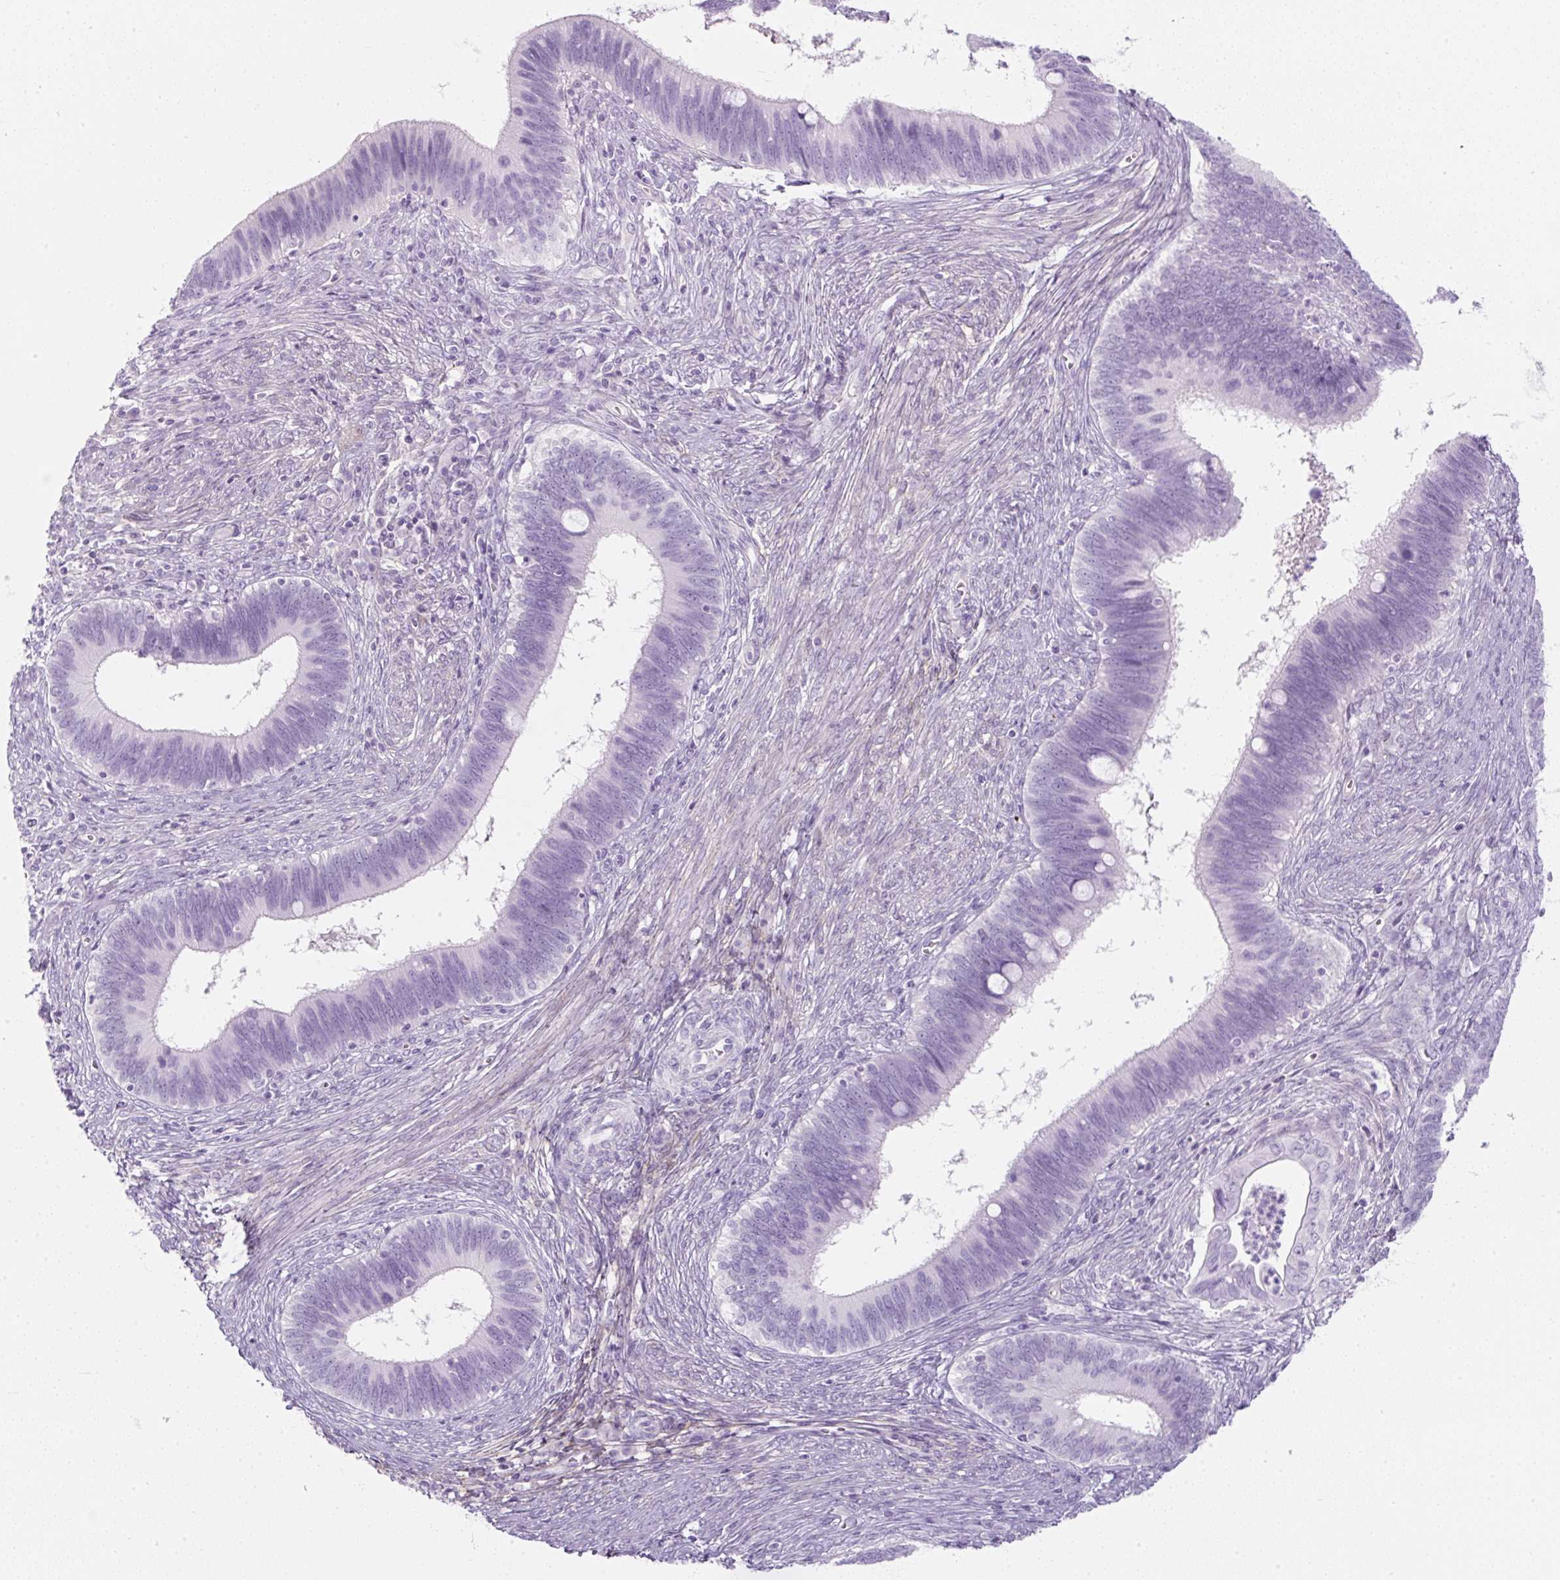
{"staining": {"intensity": "negative", "quantity": "none", "location": "none"}, "tissue": "cervical cancer", "cell_type": "Tumor cells", "image_type": "cancer", "snomed": [{"axis": "morphology", "description": "Adenocarcinoma, NOS"}, {"axis": "topography", "description": "Cervix"}], "caption": "Immunohistochemical staining of human adenocarcinoma (cervical) shows no significant positivity in tumor cells. (DAB IHC, high magnification).", "gene": "PF4V1", "patient": {"sex": "female", "age": 42}}